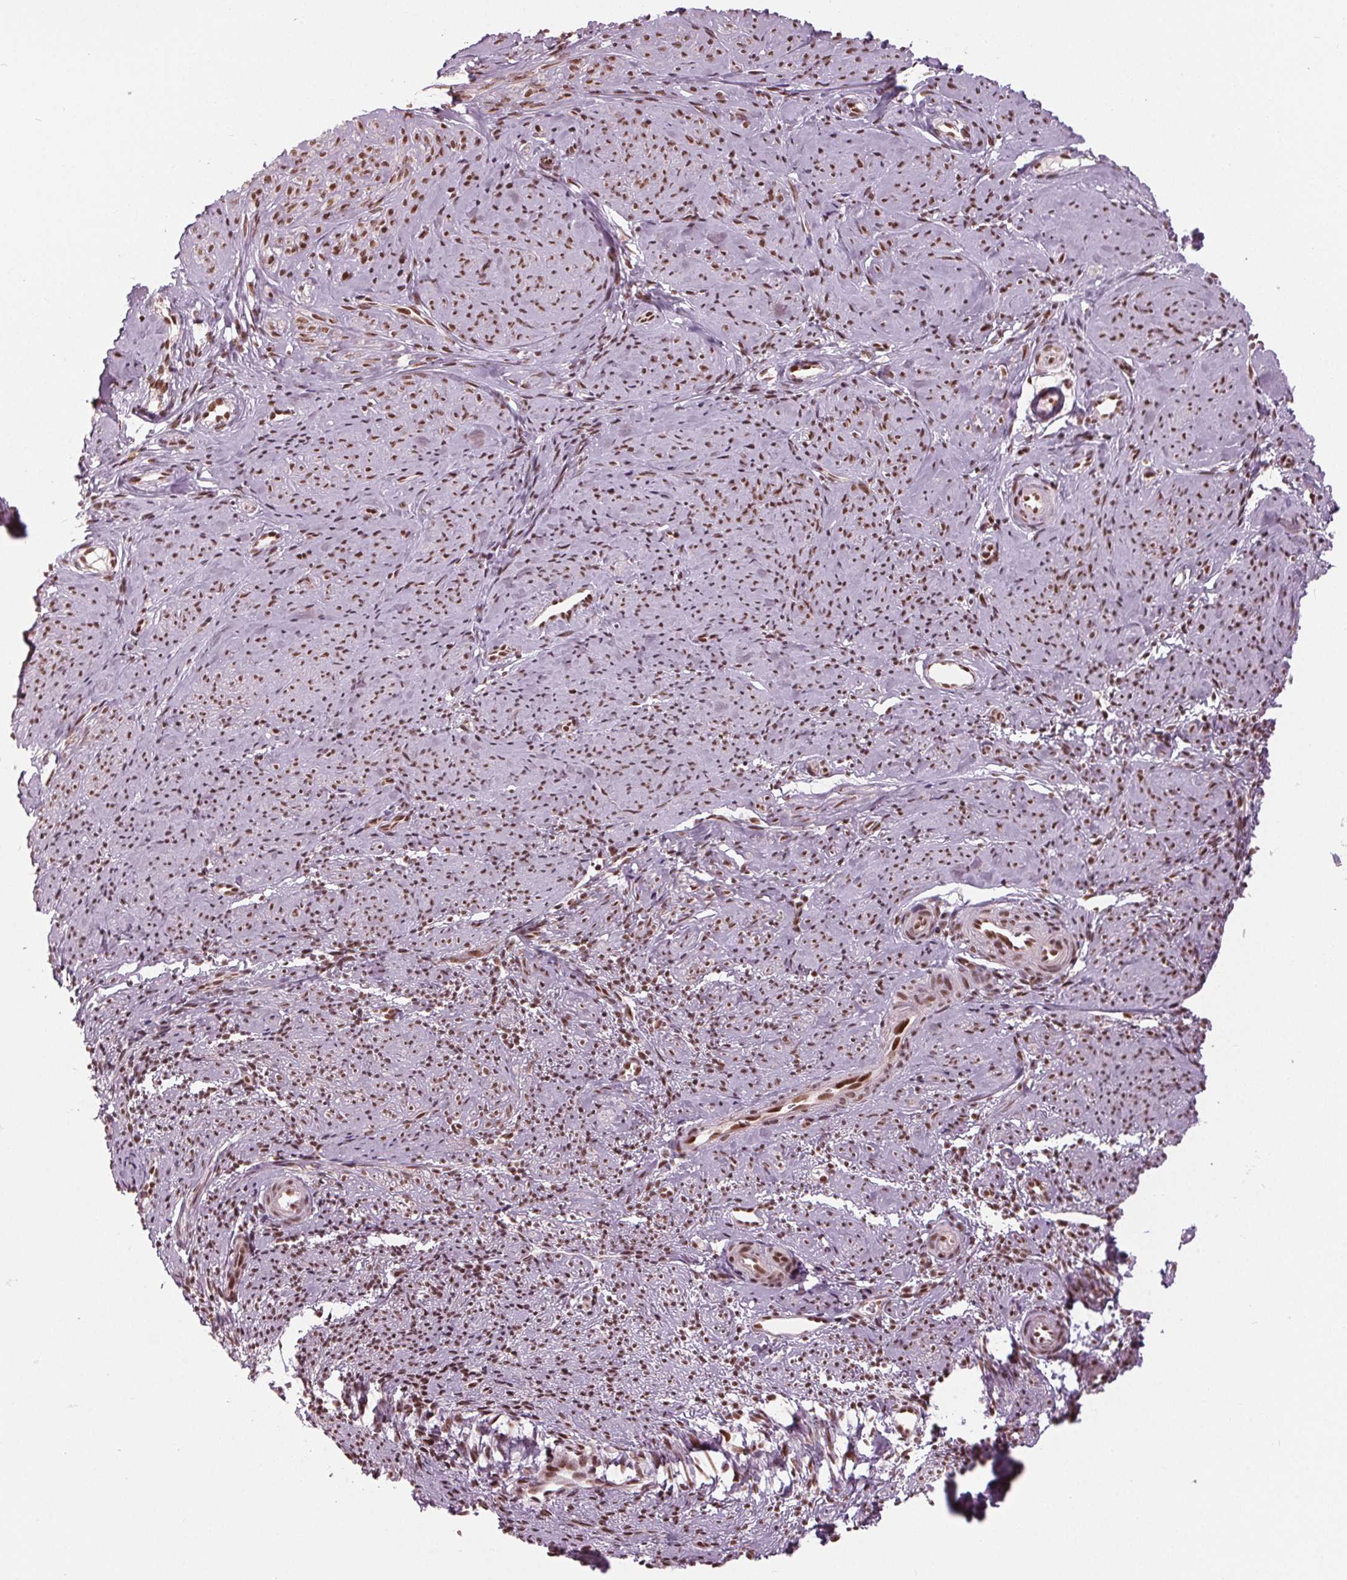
{"staining": {"intensity": "moderate", "quantity": ">75%", "location": "nuclear"}, "tissue": "smooth muscle", "cell_type": "Smooth muscle cells", "image_type": "normal", "snomed": [{"axis": "morphology", "description": "Normal tissue, NOS"}, {"axis": "topography", "description": "Smooth muscle"}], "caption": "Protein staining by immunohistochemistry (IHC) exhibits moderate nuclear staining in approximately >75% of smooth muscle cells in normal smooth muscle.", "gene": "LSM2", "patient": {"sex": "female", "age": 48}}